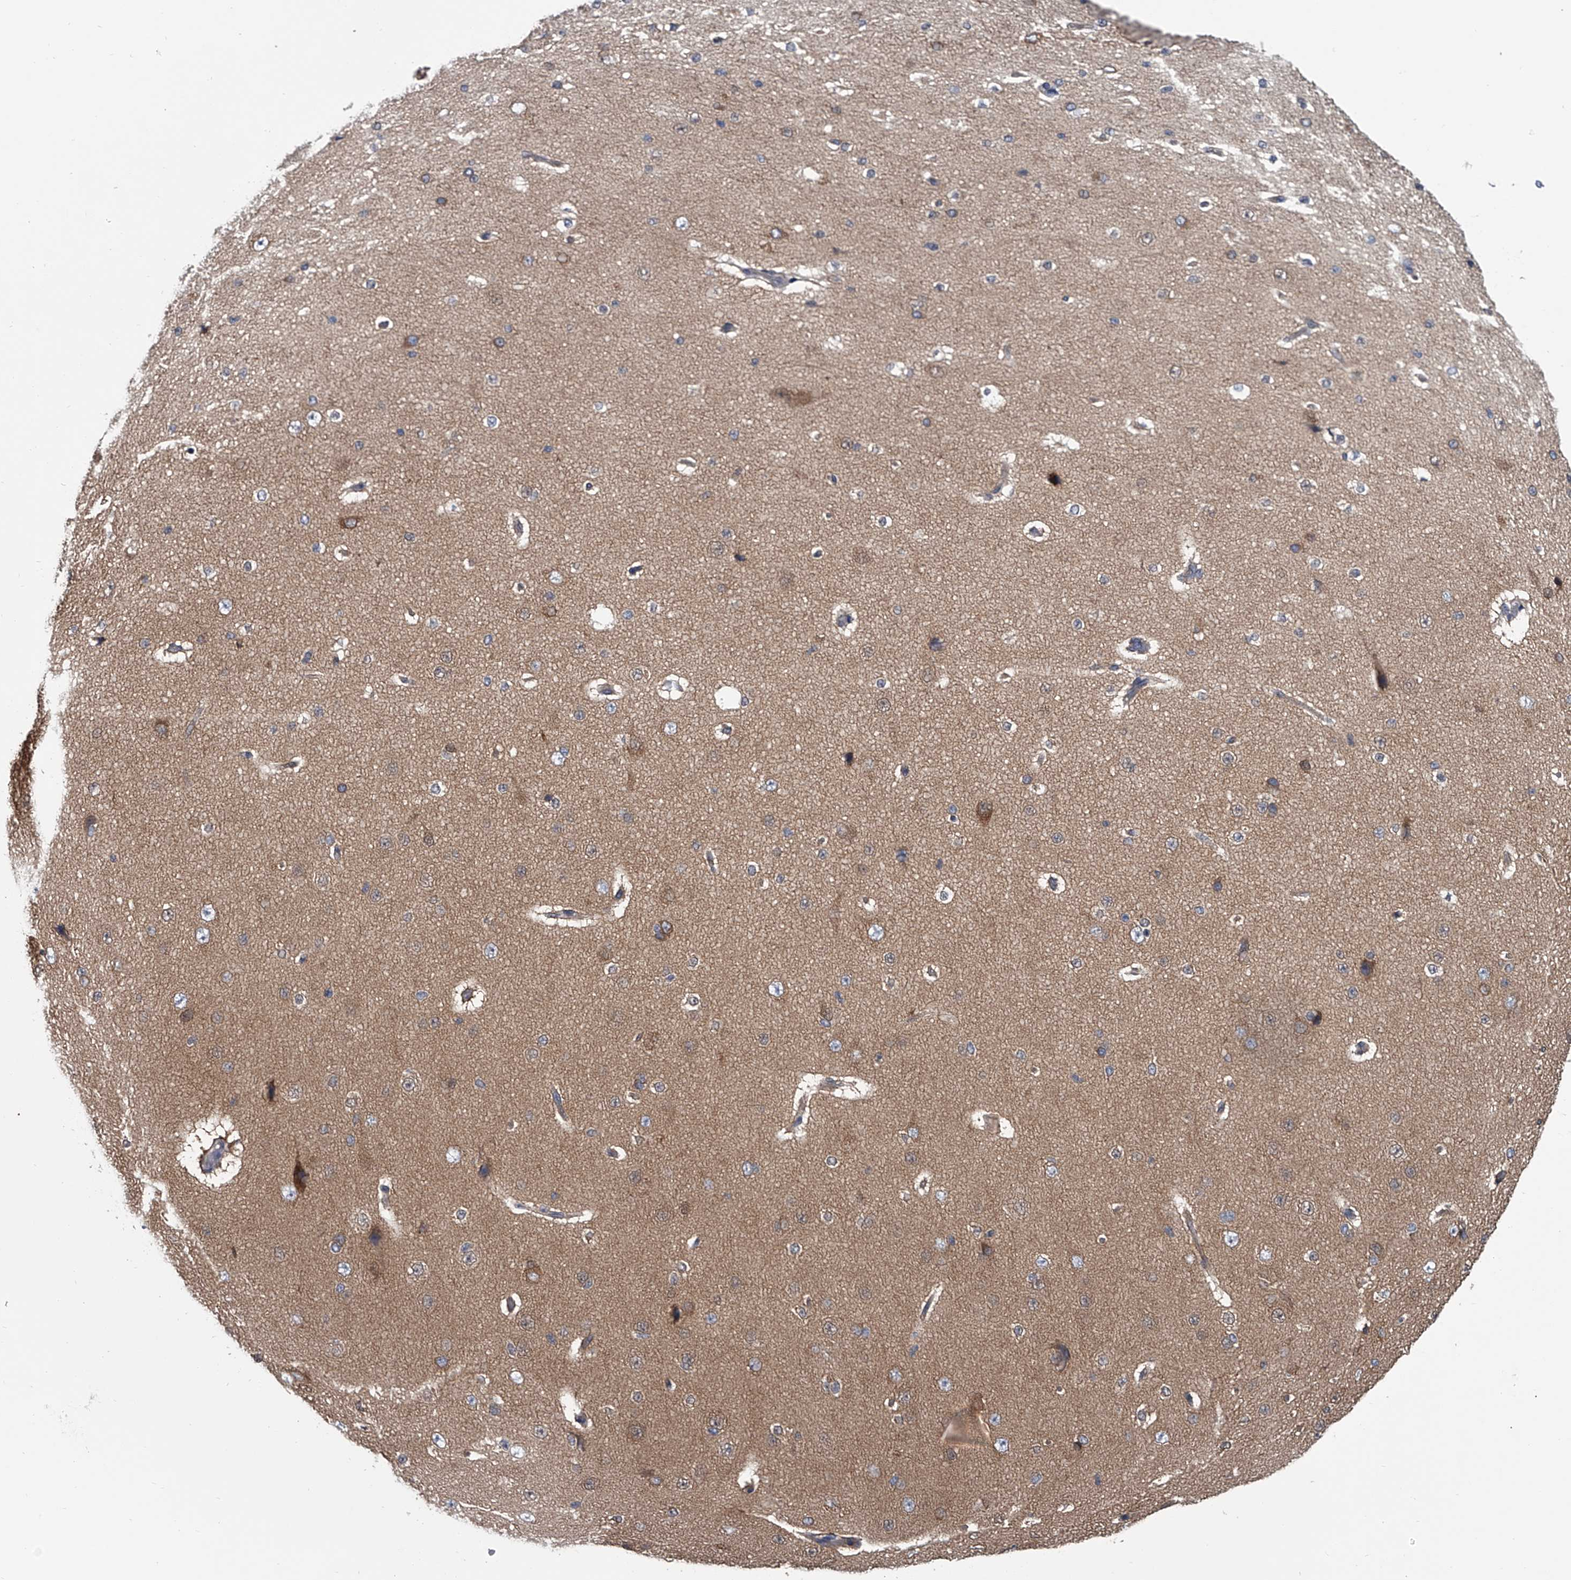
{"staining": {"intensity": "negative", "quantity": "none", "location": "none"}, "tissue": "cerebral cortex", "cell_type": "Endothelial cells", "image_type": "normal", "snomed": [{"axis": "morphology", "description": "Normal tissue, NOS"}, {"axis": "morphology", "description": "Developmental malformation"}, {"axis": "topography", "description": "Cerebral cortex"}], "caption": "This is an IHC micrograph of benign cerebral cortex. There is no positivity in endothelial cells.", "gene": "PPP2R5D", "patient": {"sex": "female", "age": 30}}